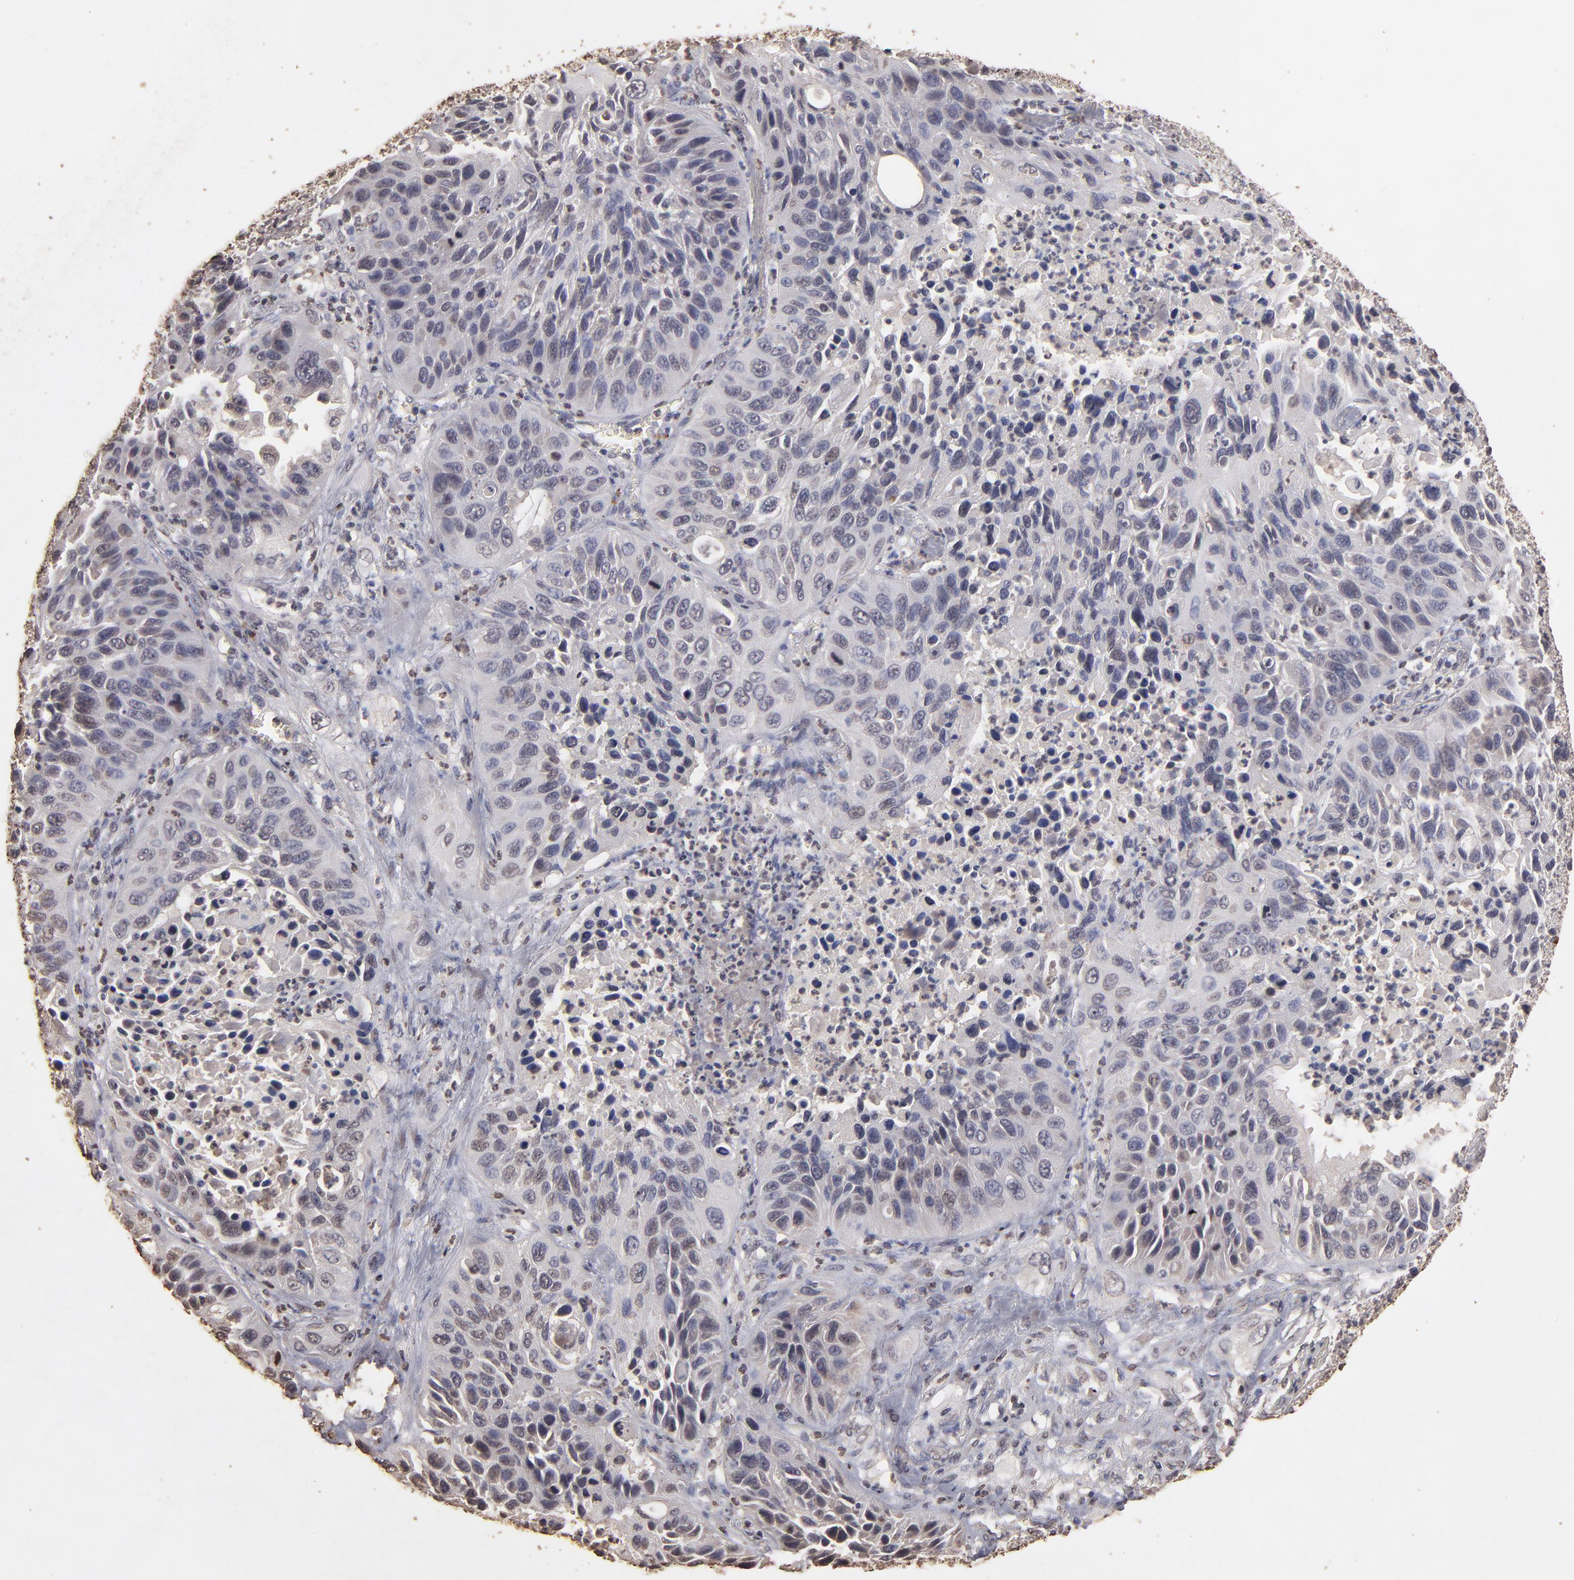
{"staining": {"intensity": "weak", "quantity": "<25%", "location": "cytoplasmic/membranous"}, "tissue": "lung cancer", "cell_type": "Tumor cells", "image_type": "cancer", "snomed": [{"axis": "morphology", "description": "Squamous cell carcinoma, NOS"}, {"axis": "topography", "description": "Lung"}], "caption": "Immunohistochemical staining of squamous cell carcinoma (lung) reveals no significant positivity in tumor cells. The staining was performed using DAB to visualize the protein expression in brown, while the nuclei were stained in blue with hematoxylin (Magnification: 20x).", "gene": "OPHN1", "patient": {"sex": "female", "age": 76}}